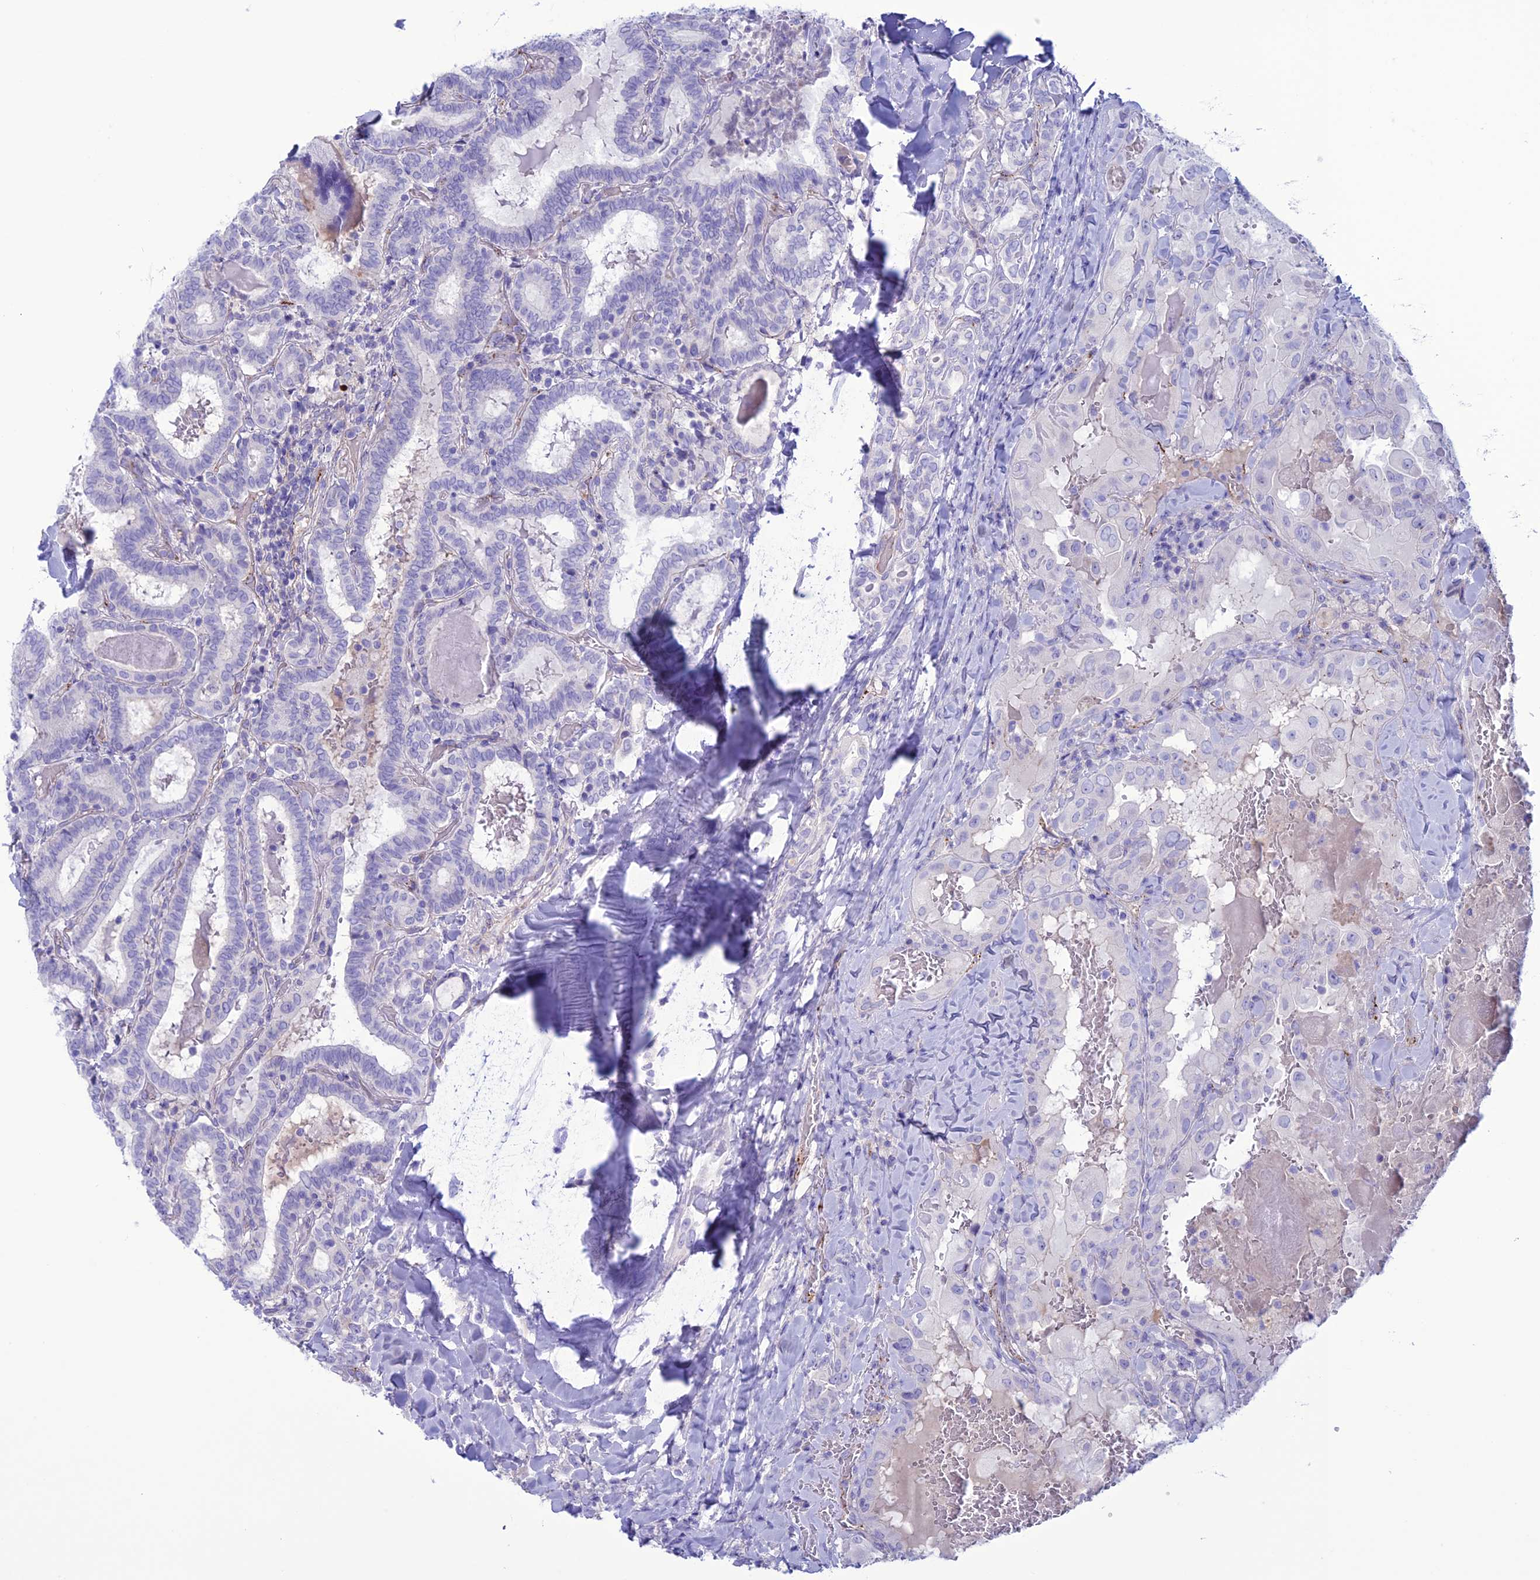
{"staining": {"intensity": "negative", "quantity": "none", "location": "none"}, "tissue": "thyroid cancer", "cell_type": "Tumor cells", "image_type": "cancer", "snomed": [{"axis": "morphology", "description": "Papillary adenocarcinoma, NOS"}, {"axis": "topography", "description": "Thyroid gland"}], "caption": "Immunohistochemistry photomicrograph of neoplastic tissue: thyroid cancer stained with DAB exhibits no significant protein staining in tumor cells.", "gene": "CDC42EP5", "patient": {"sex": "female", "age": 72}}